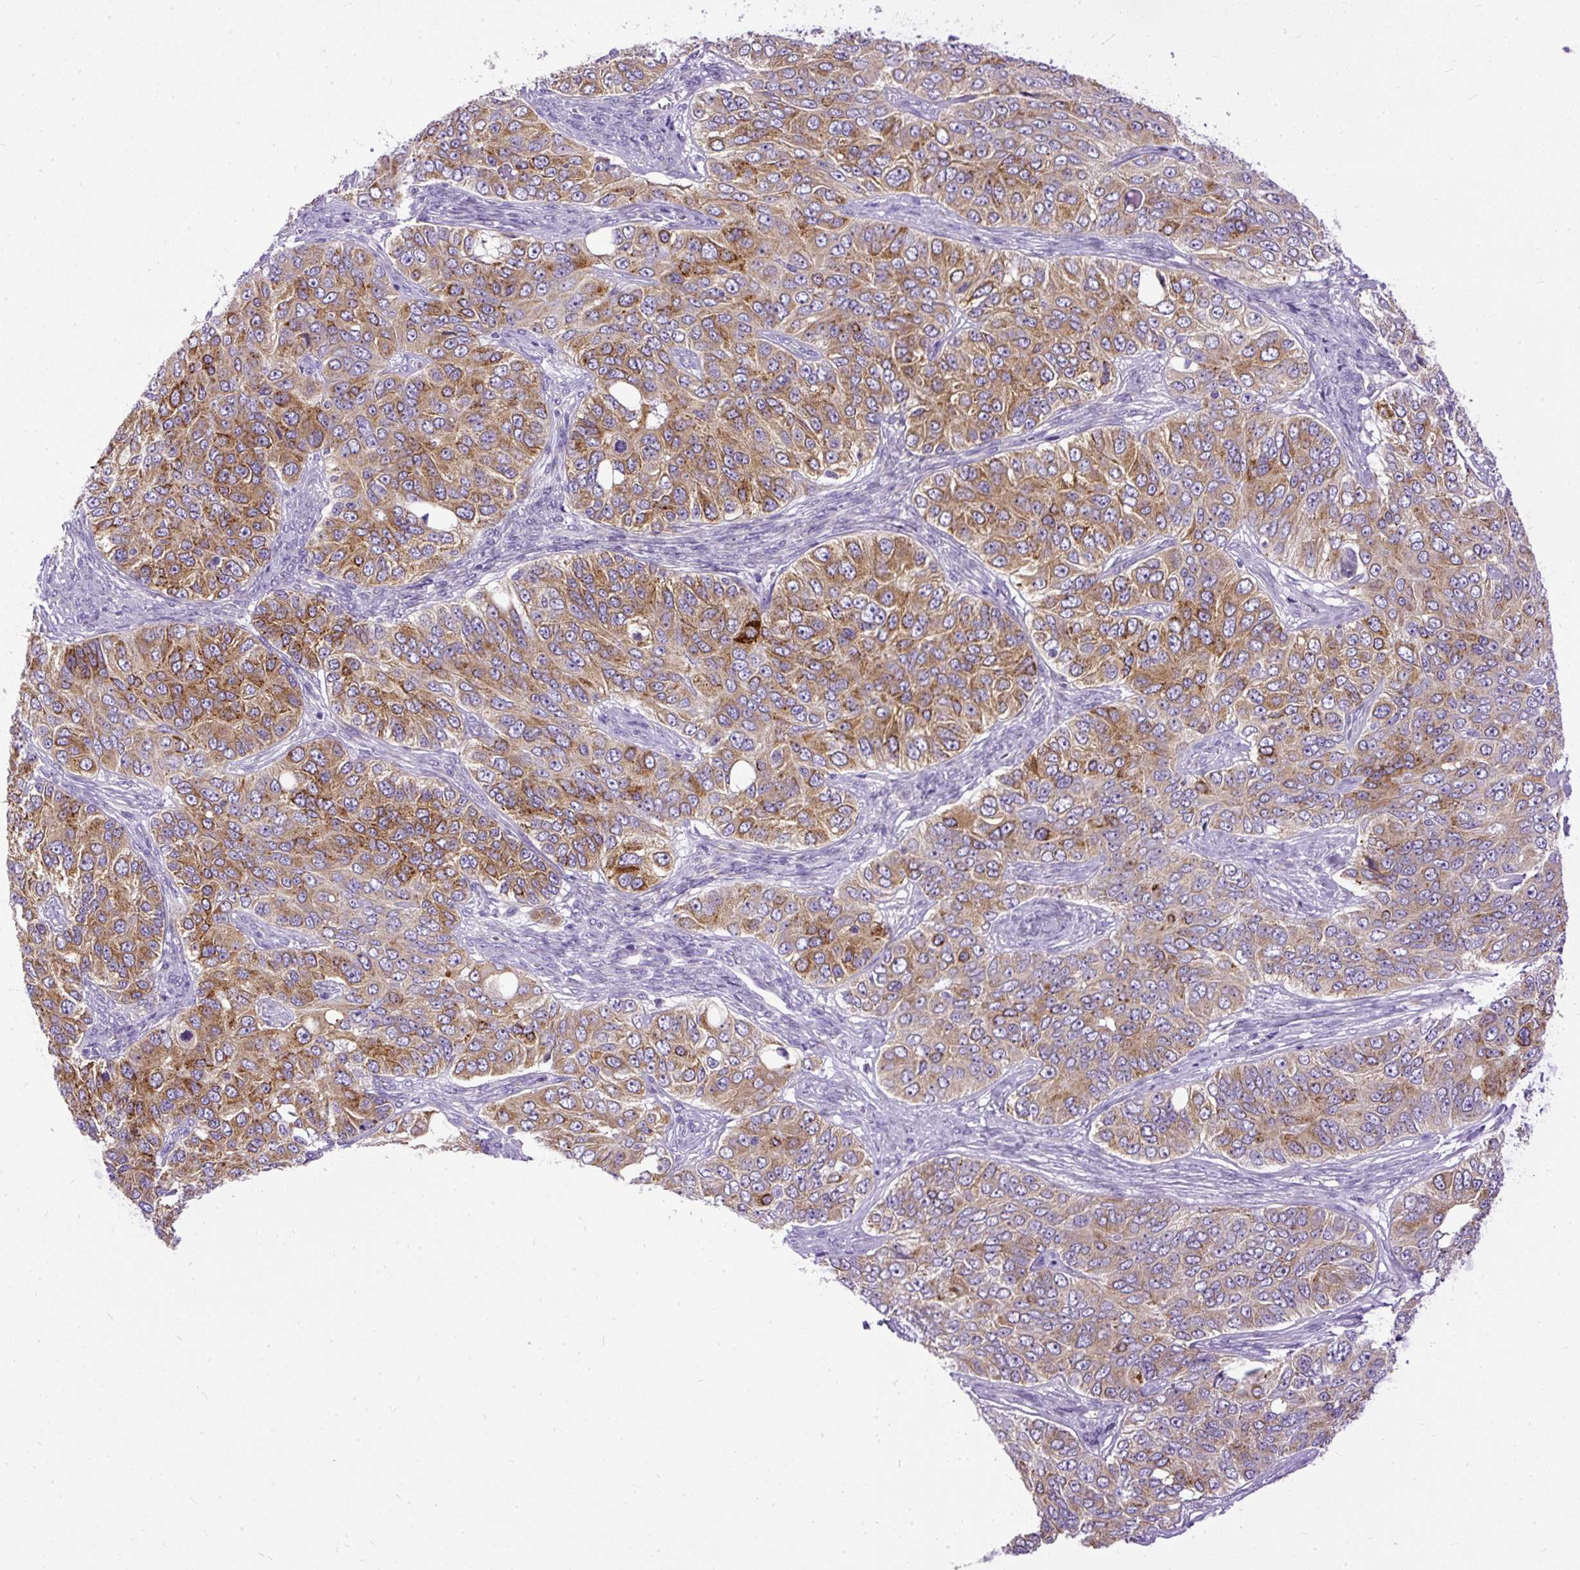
{"staining": {"intensity": "moderate", "quantity": ">75%", "location": "cytoplasmic/membranous"}, "tissue": "ovarian cancer", "cell_type": "Tumor cells", "image_type": "cancer", "snomed": [{"axis": "morphology", "description": "Carcinoma, endometroid"}, {"axis": "topography", "description": "Ovary"}], "caption": "Endometroid carcinoma (ovarian) stained with DAB (3,3'-diaminobenzidine) immunohistochemistry (IHC) displays medium levels of moderate cytoplasmic/membranous staining in approximately >75% of tumor cells. The staining was performed using DAB, with brown indicating positive protein expression. Nuclei are stained blue with hematoxylin.", "gene": "SYBU", "patient": {"sex": "female", "age": 51}}